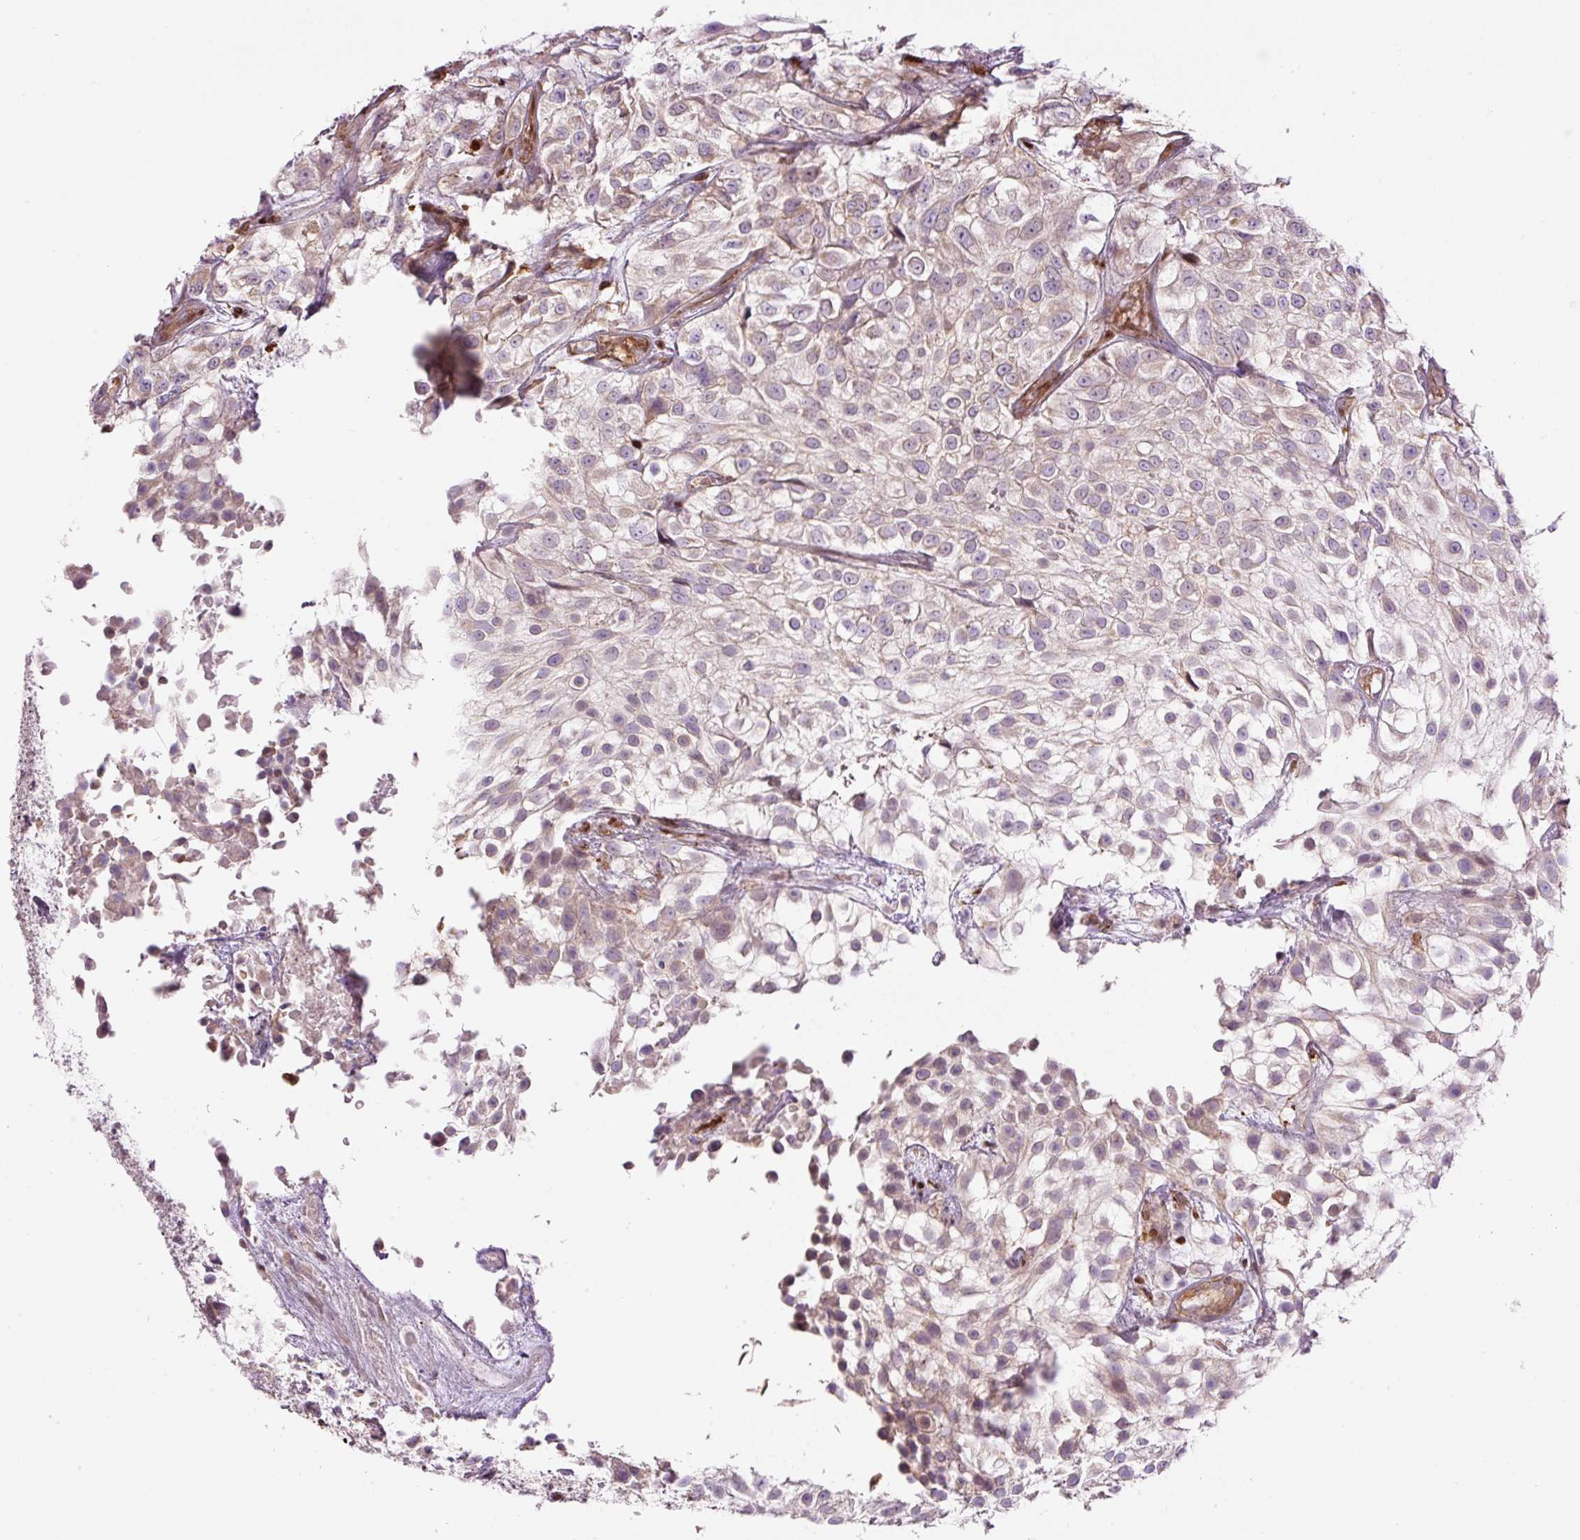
{"staining": {"intensity": "weak", "quantity": "<25%", "location": "cytoplasmic/membranous"}, "tissue": "urothelial cancer", "cell_type": "Tumor cells", "image_type": "cancer", "snomed": [{"axis": "morphology", "description": "Urothelial carcinoma, High grade"}, {"axis": "topography", "description": "Urinary bladder"}], "caption": "Immunohistochemistry of high-grade urothelial carcinoma reveals no staining in tumor cells.", "gene": "TMEM8B", "patient": {"sex": "male", "age": 56}}